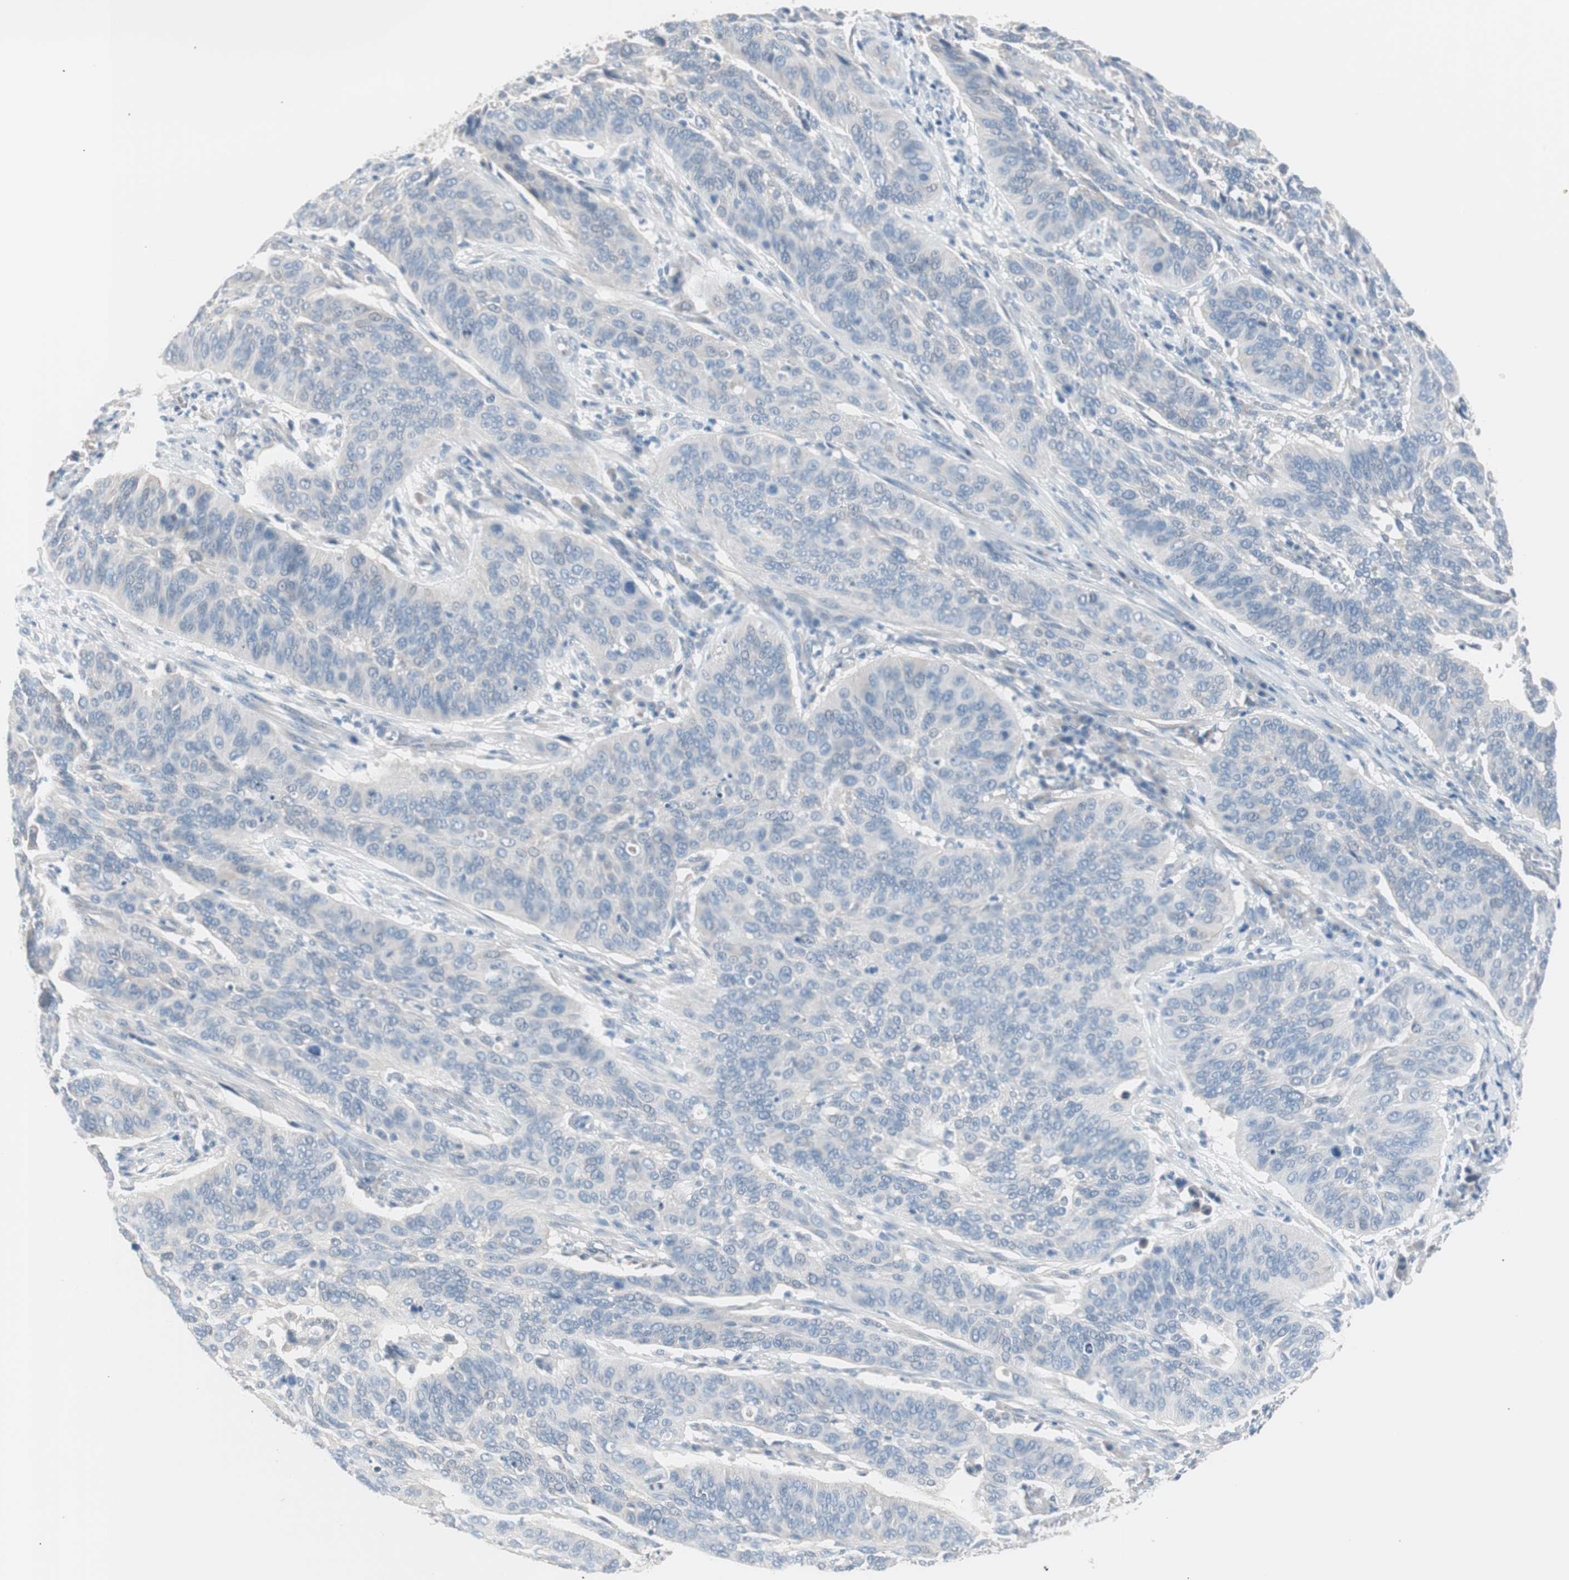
{"staining": {"intensity": "negative", "quantity": "none", "location": "none"}, "tissue": "cervical cancer", "cell_type": "Tumor cells", "image_type": "cancer", "snomed": [{"axis": "morphology", "description": "Squamous cell carcinoma, NOS"}, {"axis": "topography", "description": "Cervix"}], "caption": "Human squamous cell carcinoma (cervical) stained for a protein using immunohistochemistry (IHC) shows no expression in tumor cells.", "gene": "VIL1", "patient": {"sex": "female", "age": 39}}